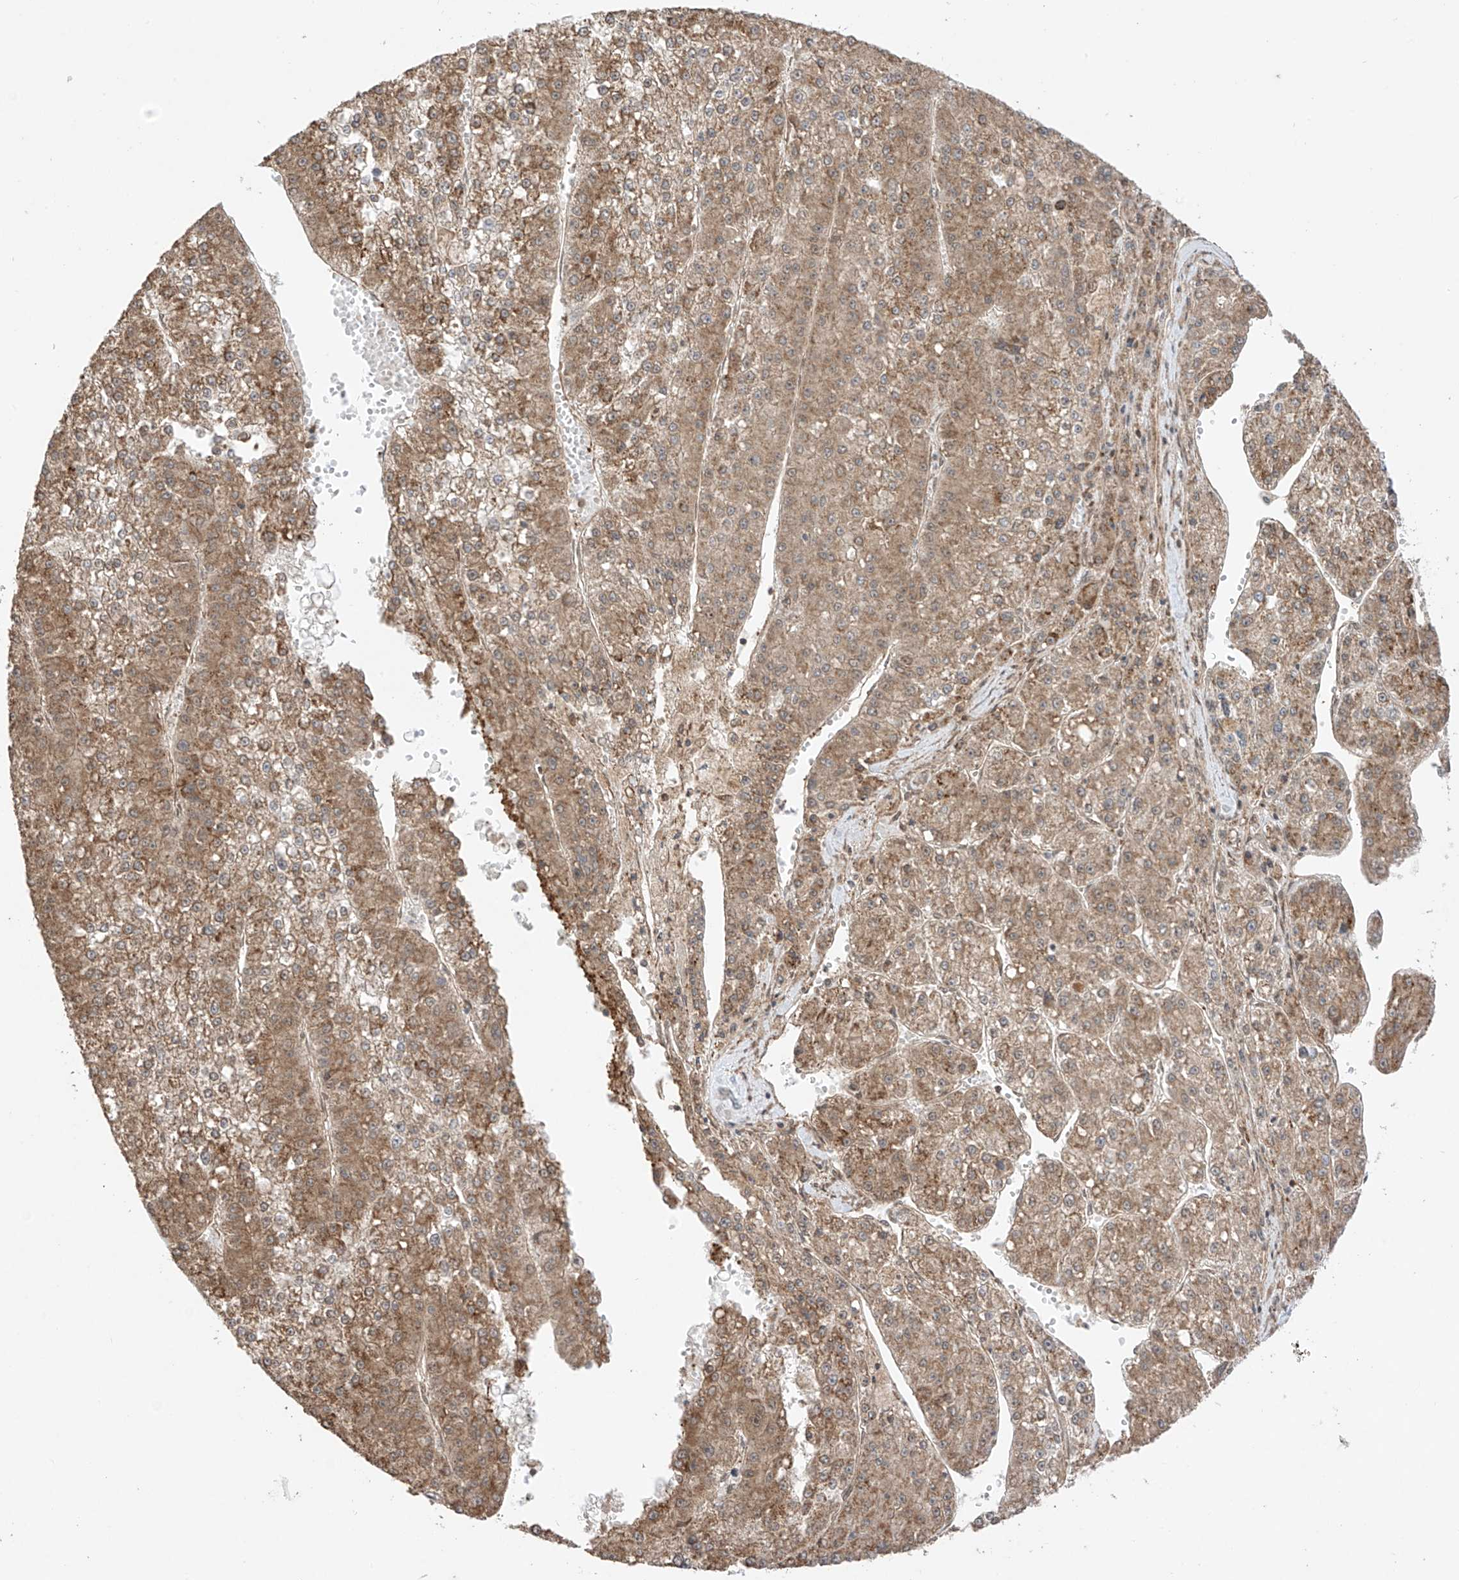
{"staining": {"intensity": "moderate", "quantity": ">75%", "location": "cytoplasmic/membranous"}, "tissue": "liver cancer", "cell_type": "Tumor cells", "image_type": "cancer", "snomed": [{"axis": "morphology", "description": "Carcinoma, Hepatocellular, NOS"}, {"axis": "topography", "description": "Liver"}], "caption": "IHC (DAB) staining of liver hepatocellular carcinoma reveals moderate cytoplasmic/membranous protein expression in about >75% of tumor cells.", "gene": "ABCD1", "patient": {"sex": "female", "age": 73}}